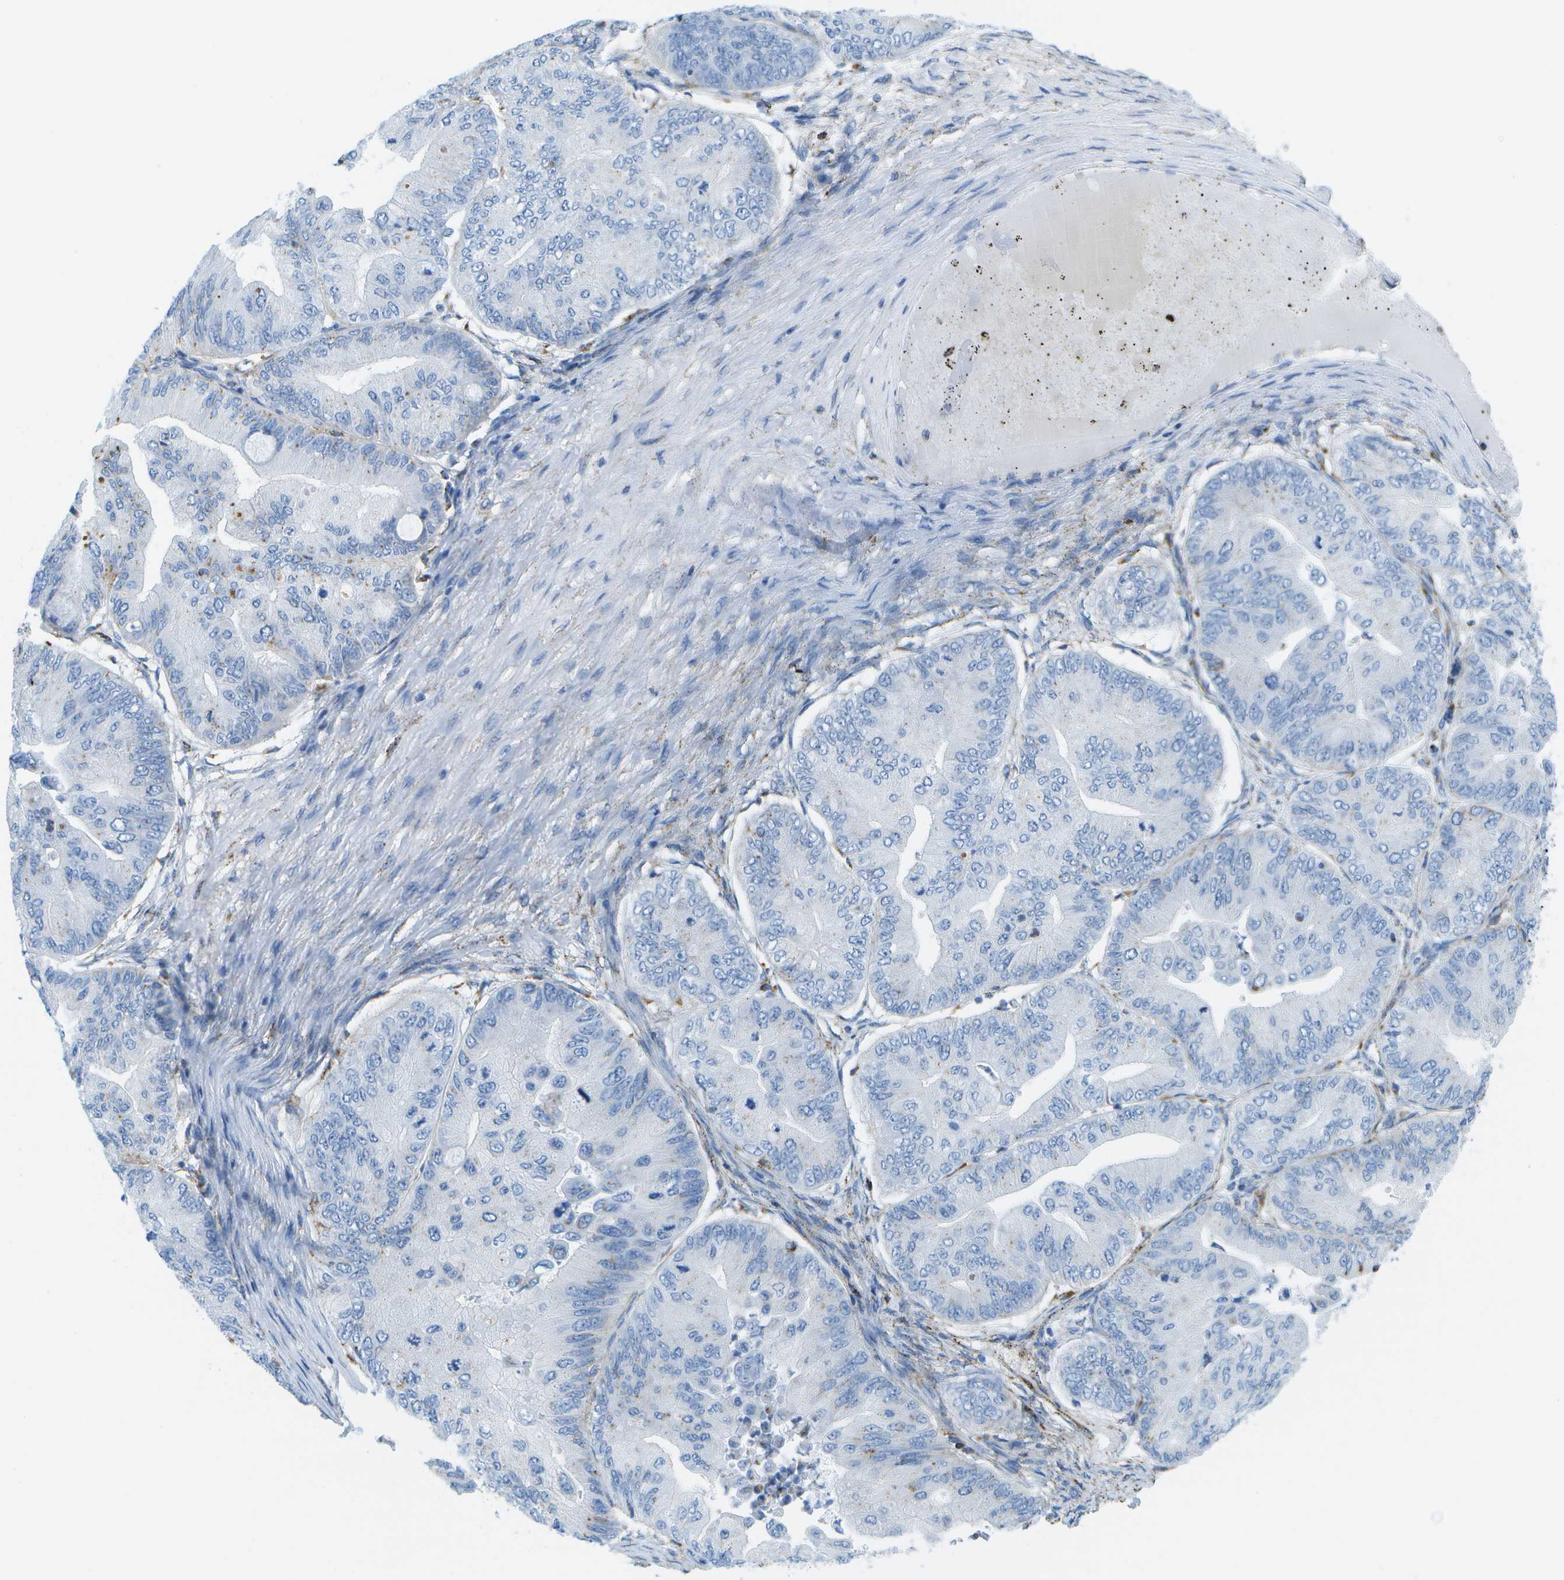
{"staining": {"intensity": "negative", "quantity": "none", "location": "none"}, "tissue": "ovarian cancer", "cell_type": "Tumor cells", "image_type": "cancer", "snomed": [{"axis": "morphology", "description": "Cystadenocarcinoma, mucinous, NOS"}, {"axis": "topography", "description": "Ovary"}], "caption": "This is a image of immunohistochemistry staining of ovarian cancer, which shows no expression in tumor cells.", "gene": "PRCP", "patient": {"sex": "female", "age": 61}}